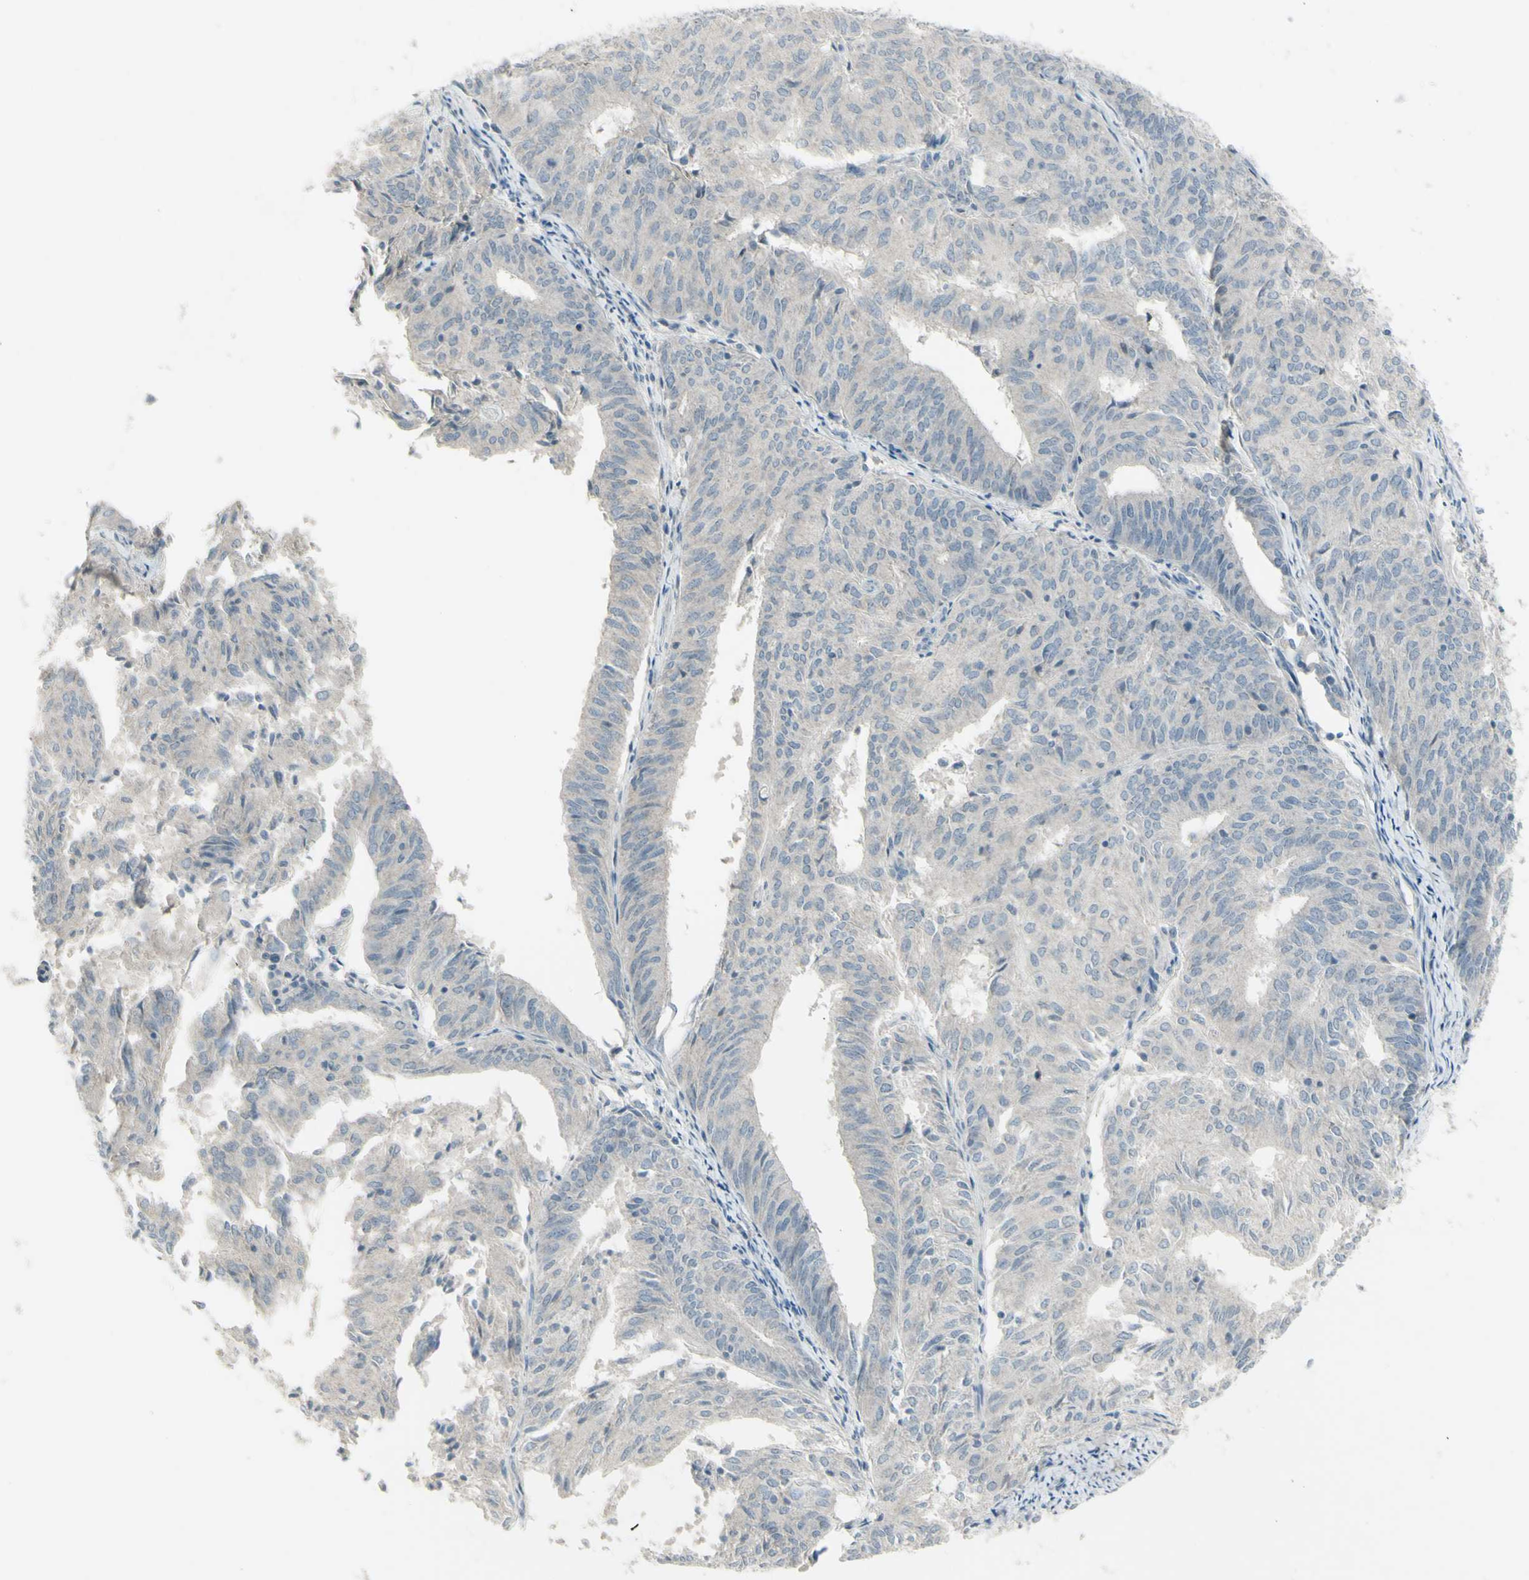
{"staining": {"intensity": "negative", "quantity": "none", "location": "none"}, "tissue": "endometrial cancer", "cell_type": "Tumor cells", "image_type": "cancer", "snomed": [{"axis": "morphology", "description": "Adenocarcinoma, NOS"}, {"axis": "topography", "description": "Uterus"}], "caption": "Micrograph shows no protein expression in tumor cells of adenocarcinoma (endometrial) tissue.", "gene": "SH3GL2", "patient": {"sex": "female", "age": 60}}